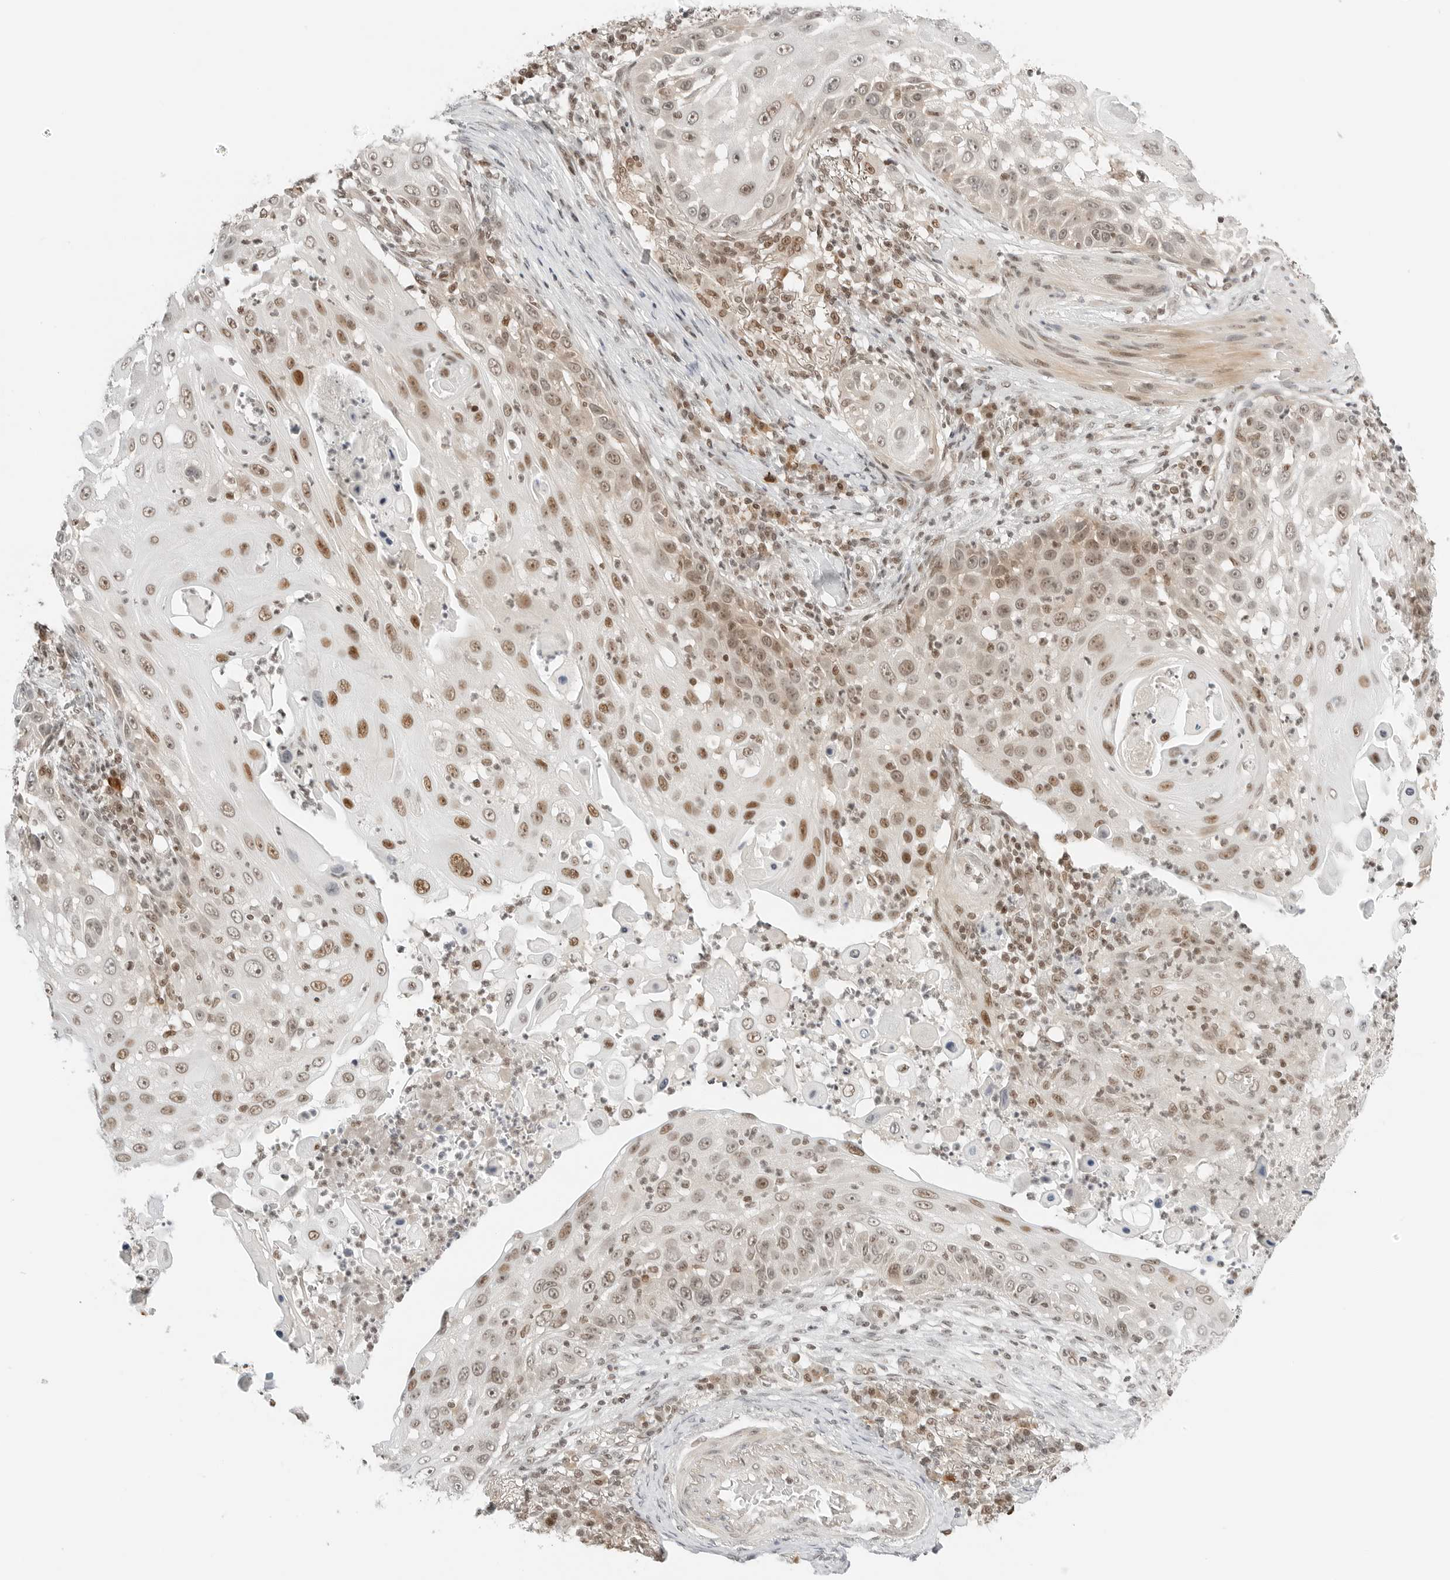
{"staining": {"intensity": "moderate", "quantity": ">75%", "location": "nuclear"}, "tissue": "skin cancer", "cell_type": "Tumor cells", "image_type": "cancer", "snomed": [{"axis": "morphology", "description": "Squamous cell carcinoma, NOS"}, {"axis": "topography", "description": "Skin"}], "caption": "Tumor cells exhibit moderate nuclear positivity in approximately >75% of cells in squamous cell carcinoma (skin).", "gene": "CRTC2", "patient": {"sex": "female", "age": 44}}